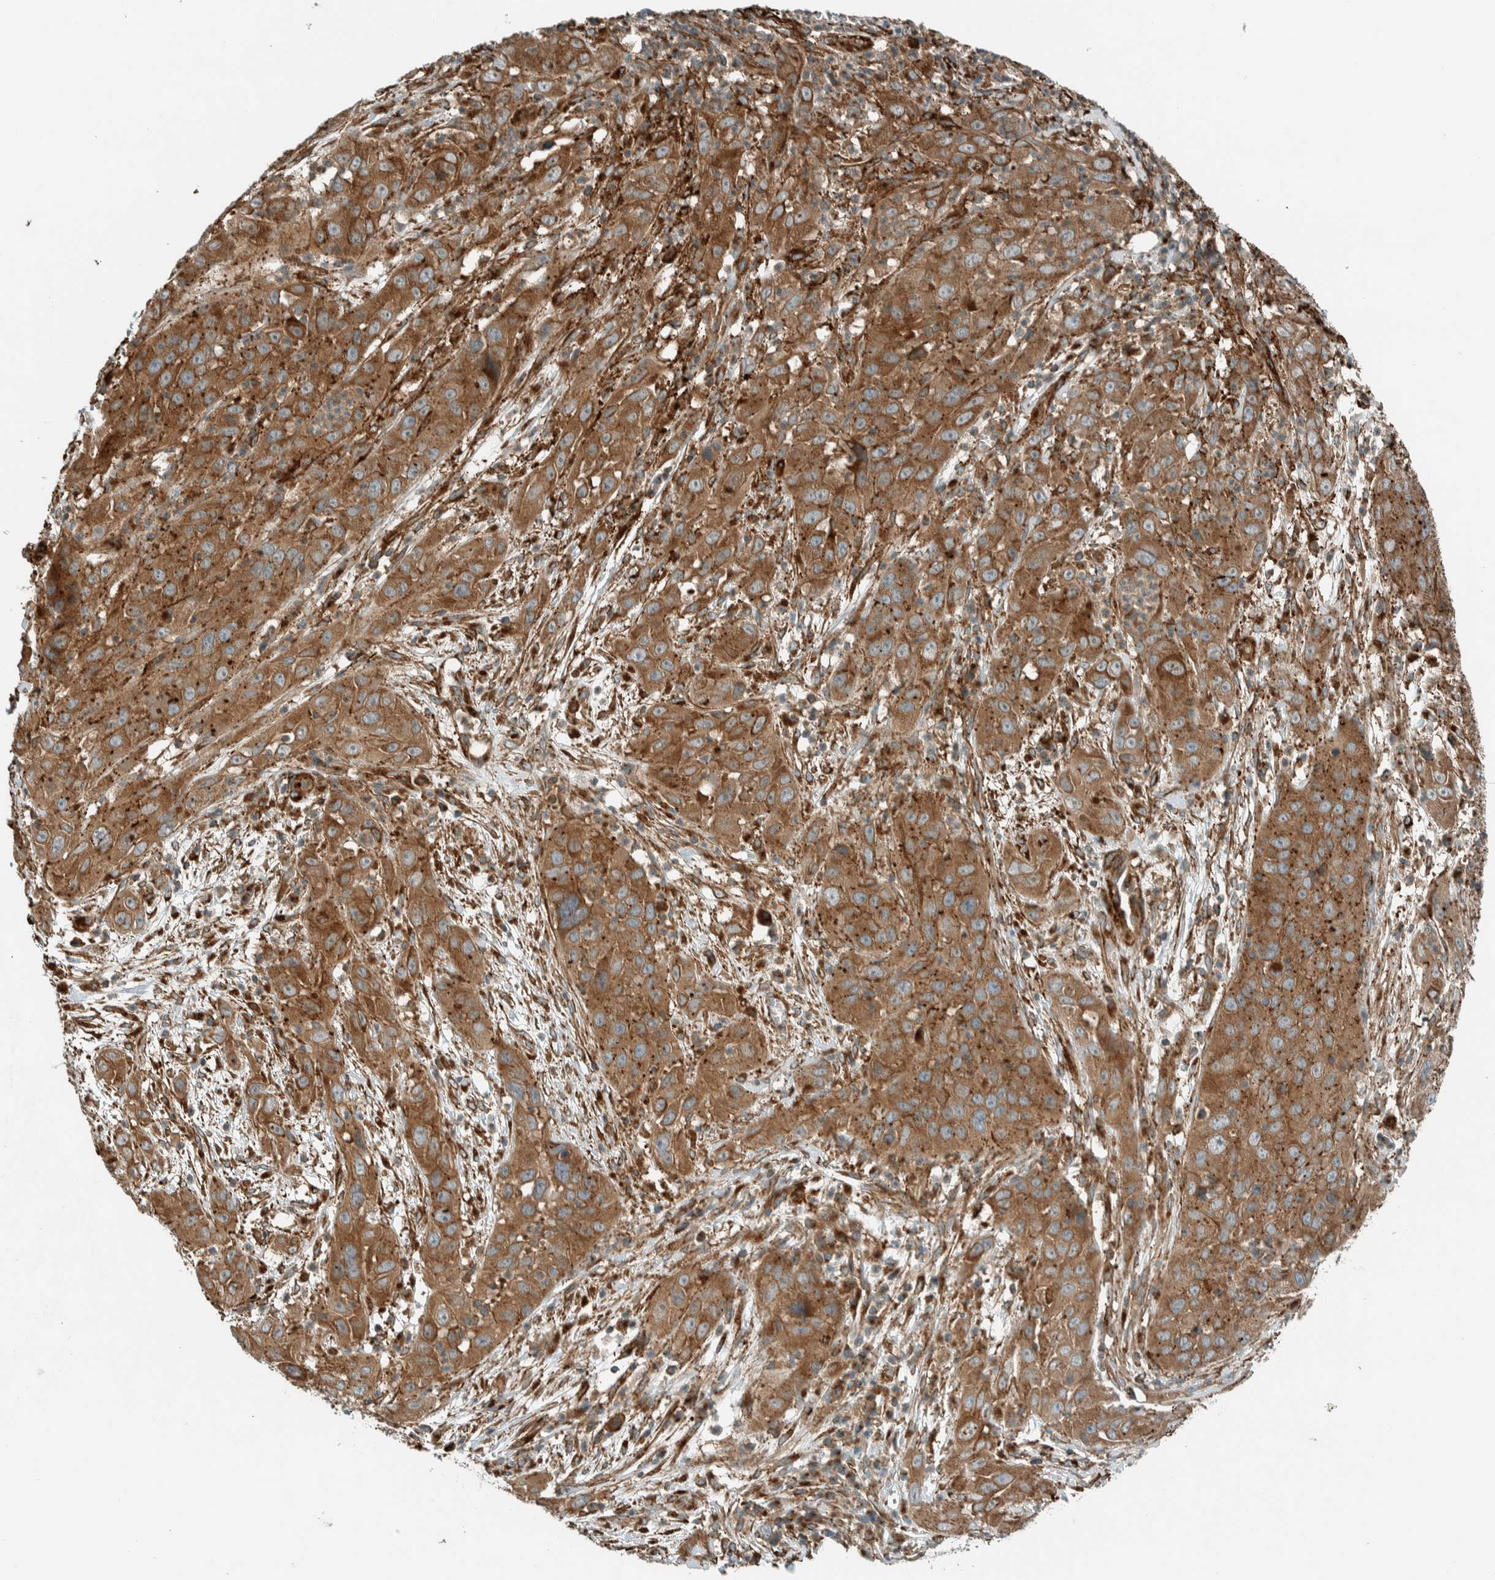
{"staining": {"intensity": "moderate", "quantity": ">75%", "location": "cytoplasmic/membranous"}, "tissue": "cervical cancer", "cell_type": "Tumor cells", "image_type": "cancer", "snomed": [{"axis": "morphology", "description": "Squamous cell carcinoma, NOS"}, {"axis": "topography", "description": "Cervix"}], "caption": "An image showing moderate cytoplasmic/membranous staining in about >75% of tumor cells in cervical squamous cell carcinoma, as visualized by brown immunohistochemical staining.", "gene": "EXOC7", "patient": {"sex": "female", "age": 32}}